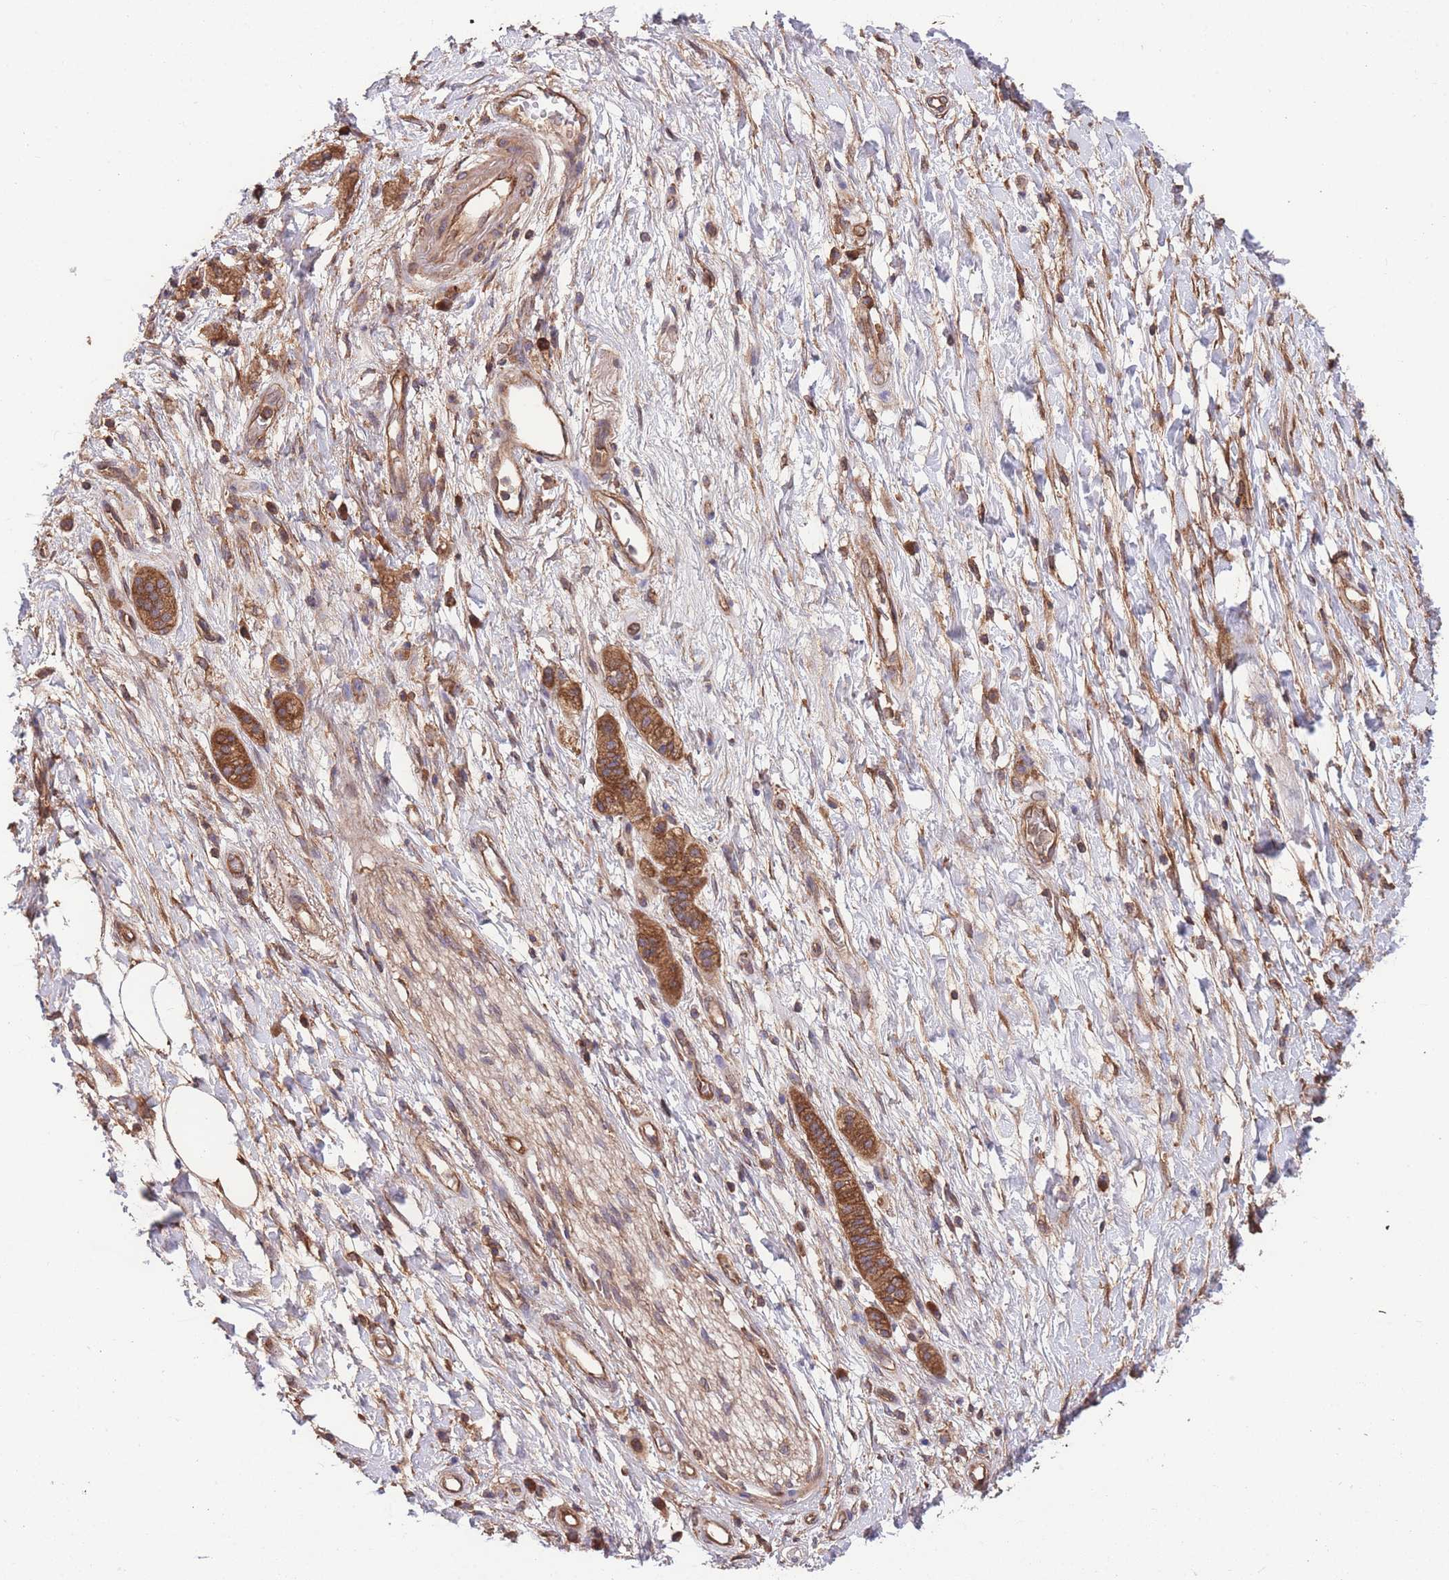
{"staining": {"intensity": "strong", "quantity": ">75%", "location": "cytoplasmic/membranous"}, "tissue": "pancreatic cancer", "cell_type": "Tumor cells", "image_type": "cancer", "snomed": [{"axis": "morphology", "description": "Adenocarcinoma, NOS"}, {"axis": "topography", "description": "Pancreas"}], "caption": "Tumor cells show high levels of strong cytoplasmic/membranous staining in approximately >75% of cells in adenocarcinoma (pancreatic).", "gene": "ZPR1", "patient": {"sex": "male", "age": 68}}